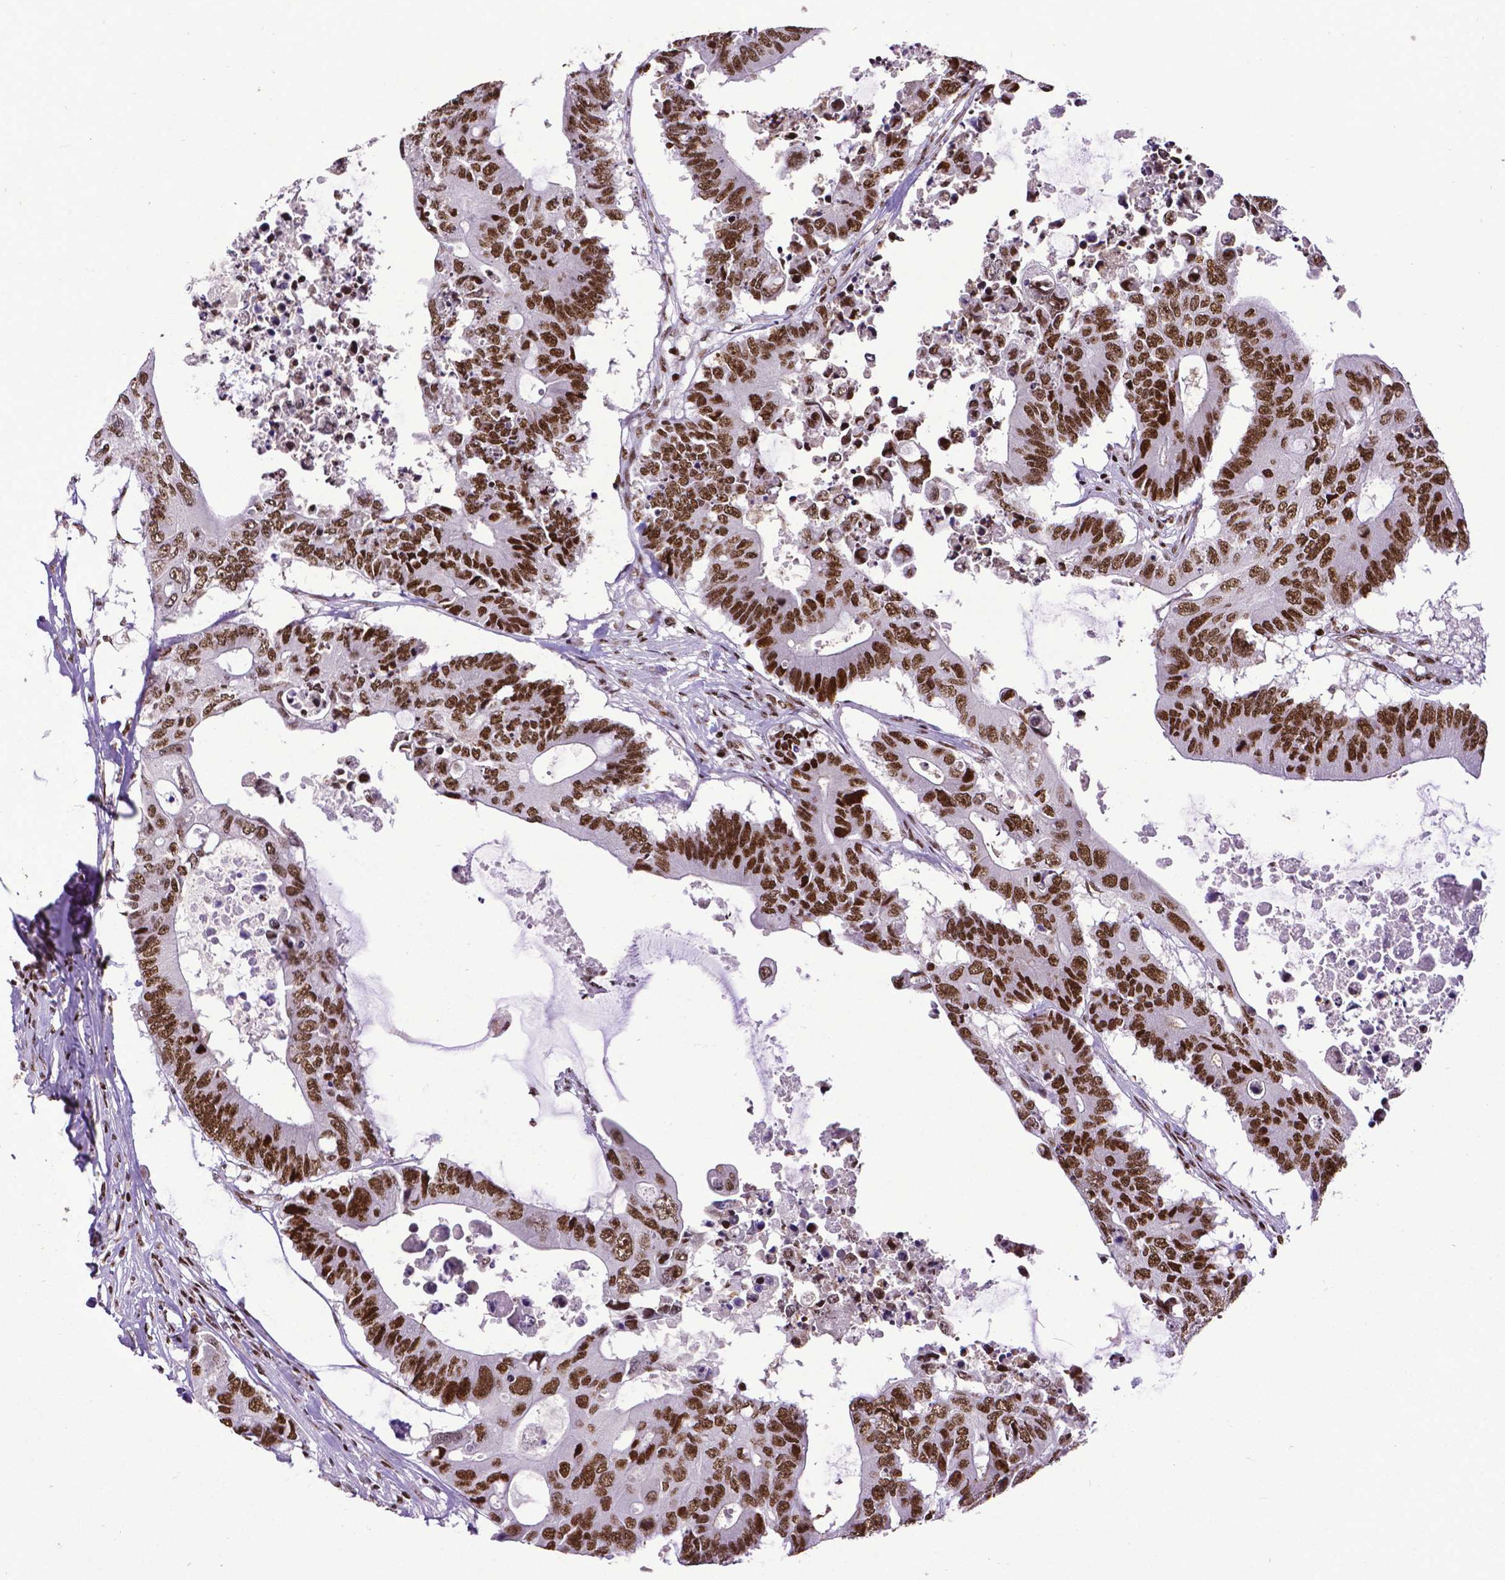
{"staining": {"intensity": "moderate", "quantity": ">75%", "location": "nuclear"}, "tissue": "colorectal cancer", "cell_type": "Tumor cells", "image_type": "cancer", "snomed": [{"axis": "morphology", "description": "Adenocarcinoma, NOS"}, {"axis": "topography", "description": "Colon"}], "caption": "IHC staining of colorectal cancer (adenocarcinoma), which displays medium levels of moderate nuclear expression in about >75% of tumor cells indicating moderate nuclear protein expression. The staining was performed using DAB (3,3'-diaminobenzidine) (brown) for protein detection and nuclei were counterstained in hematoxylin (blue).", "gene": "CTCF", "patient": {"sex": "male", "age": 71}}